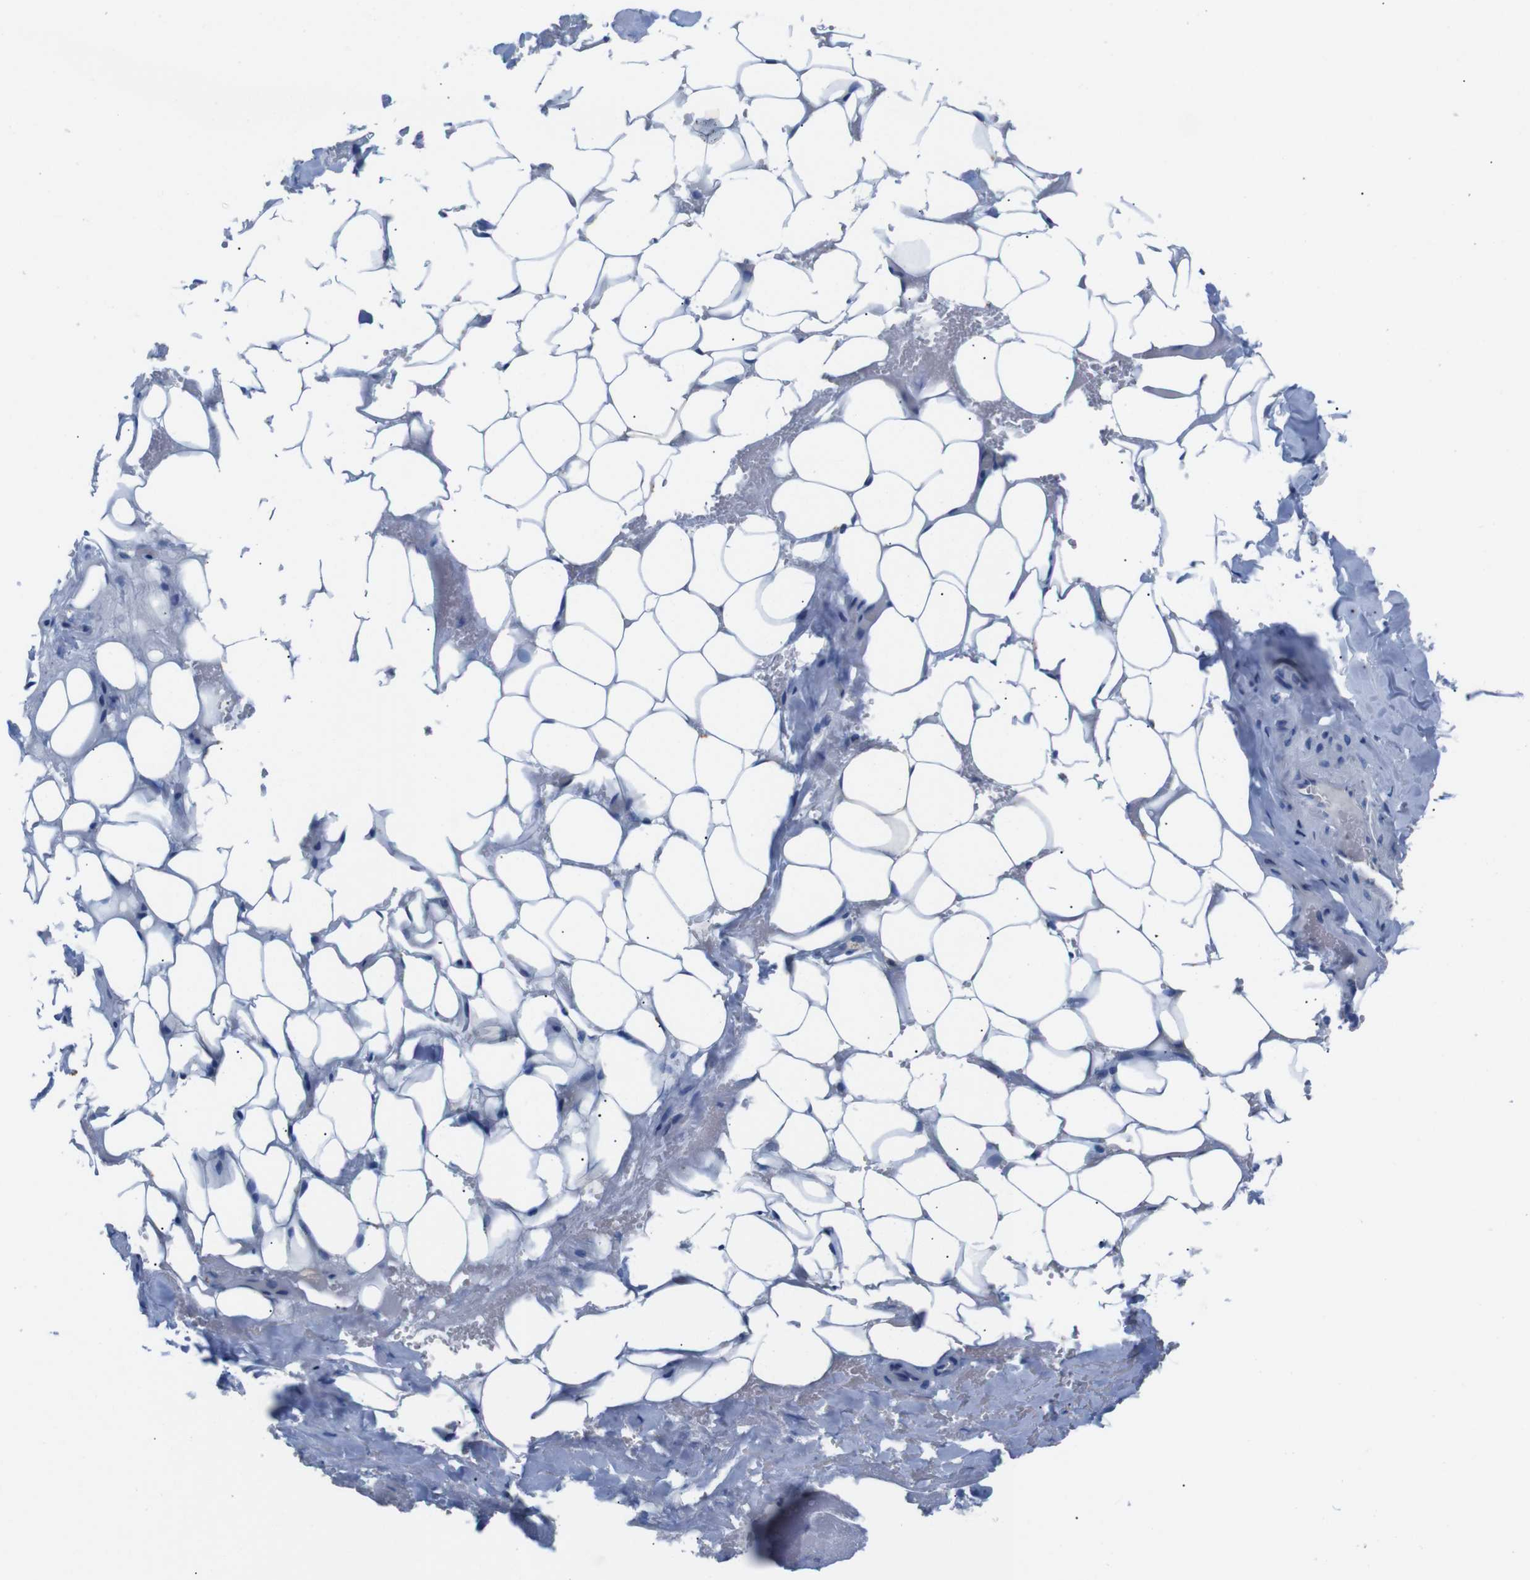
{"staining": {"intensity": "negative", "quantity": "none", "location": "none"}, "tissue": "adipose tissue", "cell_type": "Adipocytes", "image_type": "normal", "snomed": [{"axis": "morphology", "description": "Normal tissue, NOS"}, {"axis": "topography", "description": "Peripheral nerve tissue"}], "caption": "Unremarkable adipose tissue was stained to show a protein in brown. There is no significant staining in adipocytes.", "gene": "DCP1A", "patient": {"sex": "male", "age": 70}}